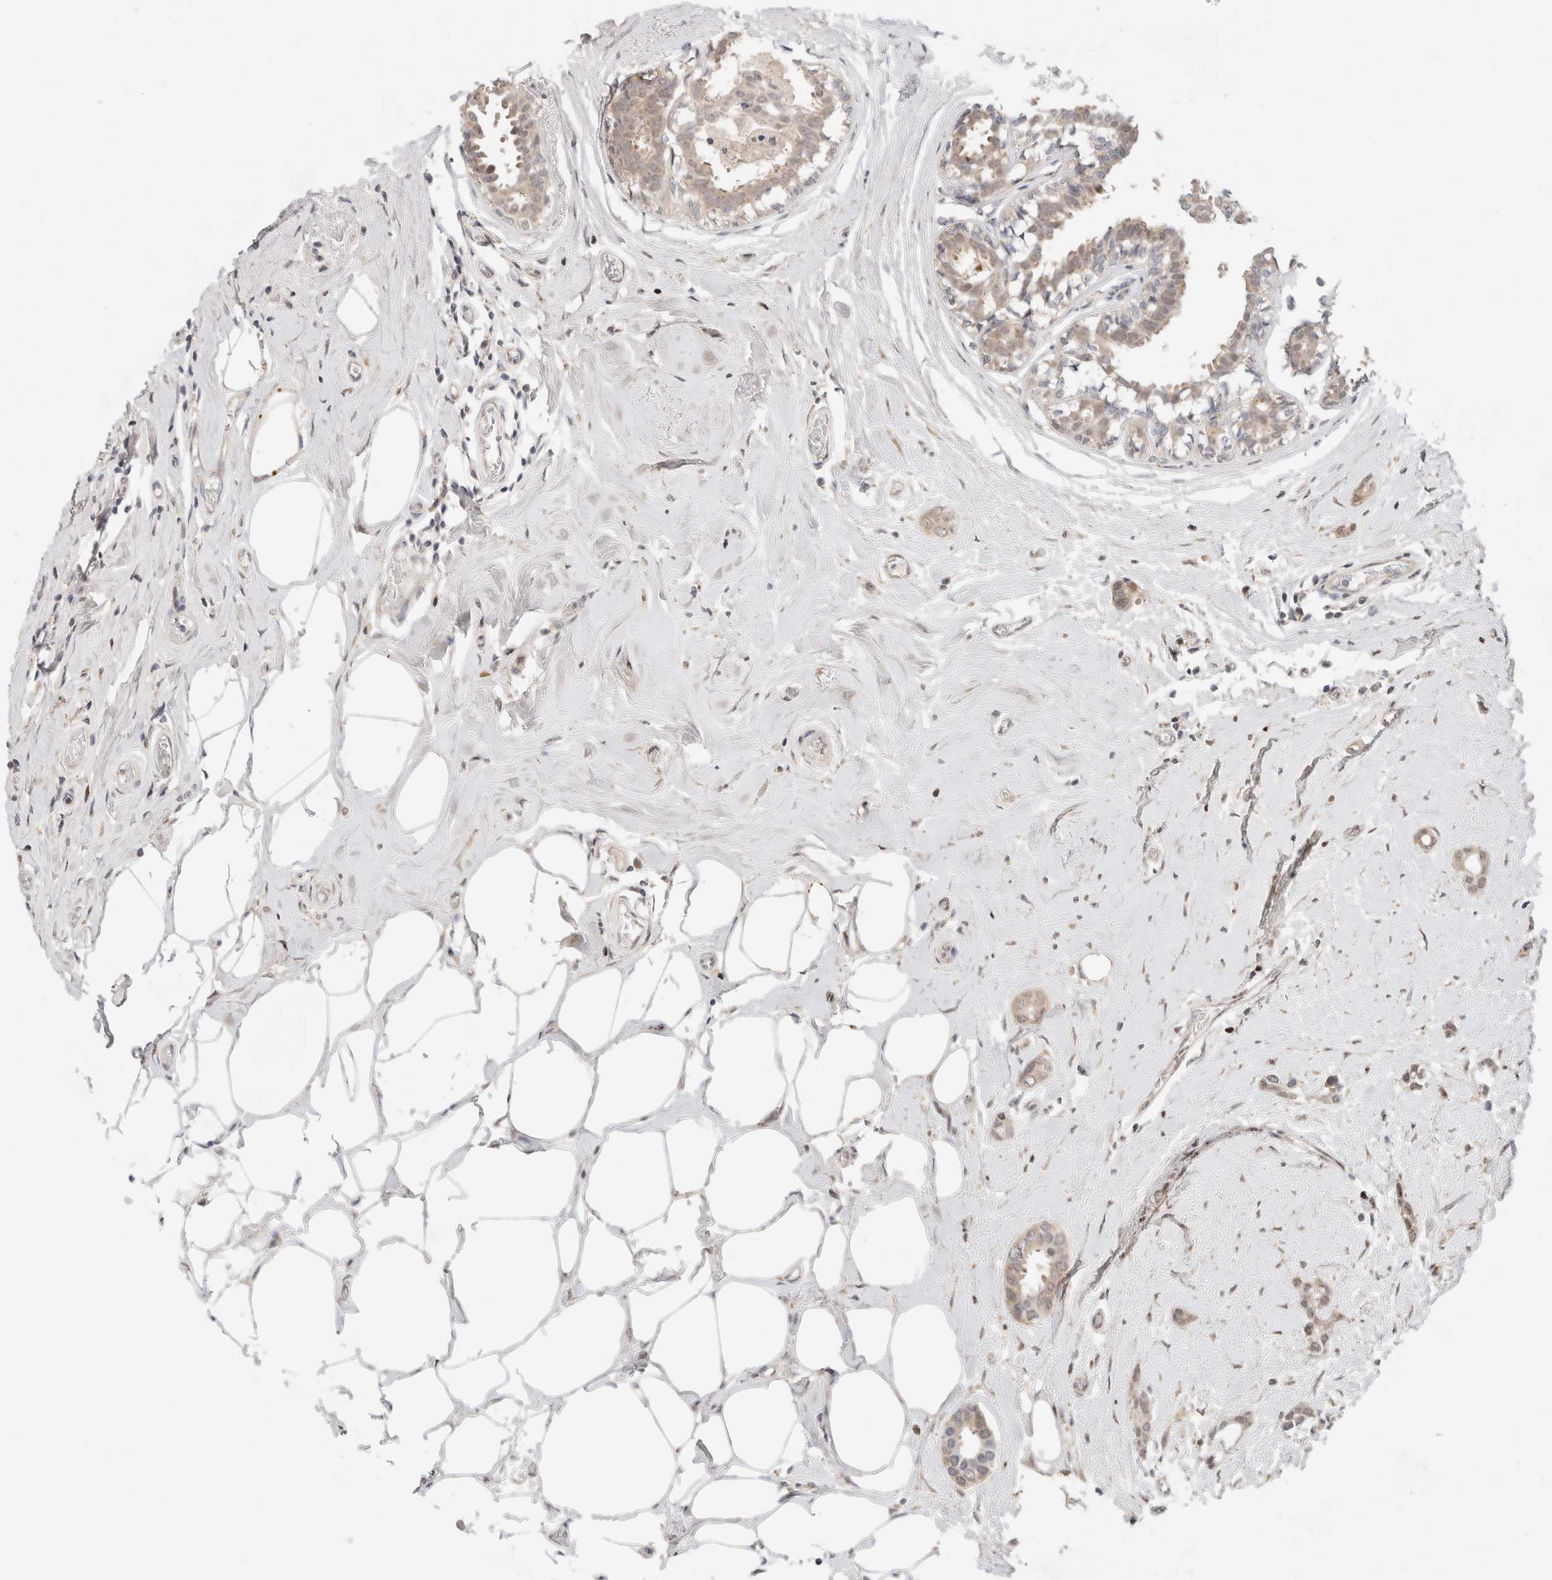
{"staining": {"intensity": "weak", "quantity": "<25%", "location": "cytoplasmic/membranous"}, "tissue": "breast cancer", "cell_type": "Tumor cells", "image_type": "cancer", "snomed": [{"axis": "morphology", "description": "Duct carcinoma"}, {"axis": "topography", "description": "Breast"}], "caption": "Tumor cells are negative for brown protein staining in breast cancer.", "gene": "ERI3", "patient": {"sex": "female", "age": 55}}